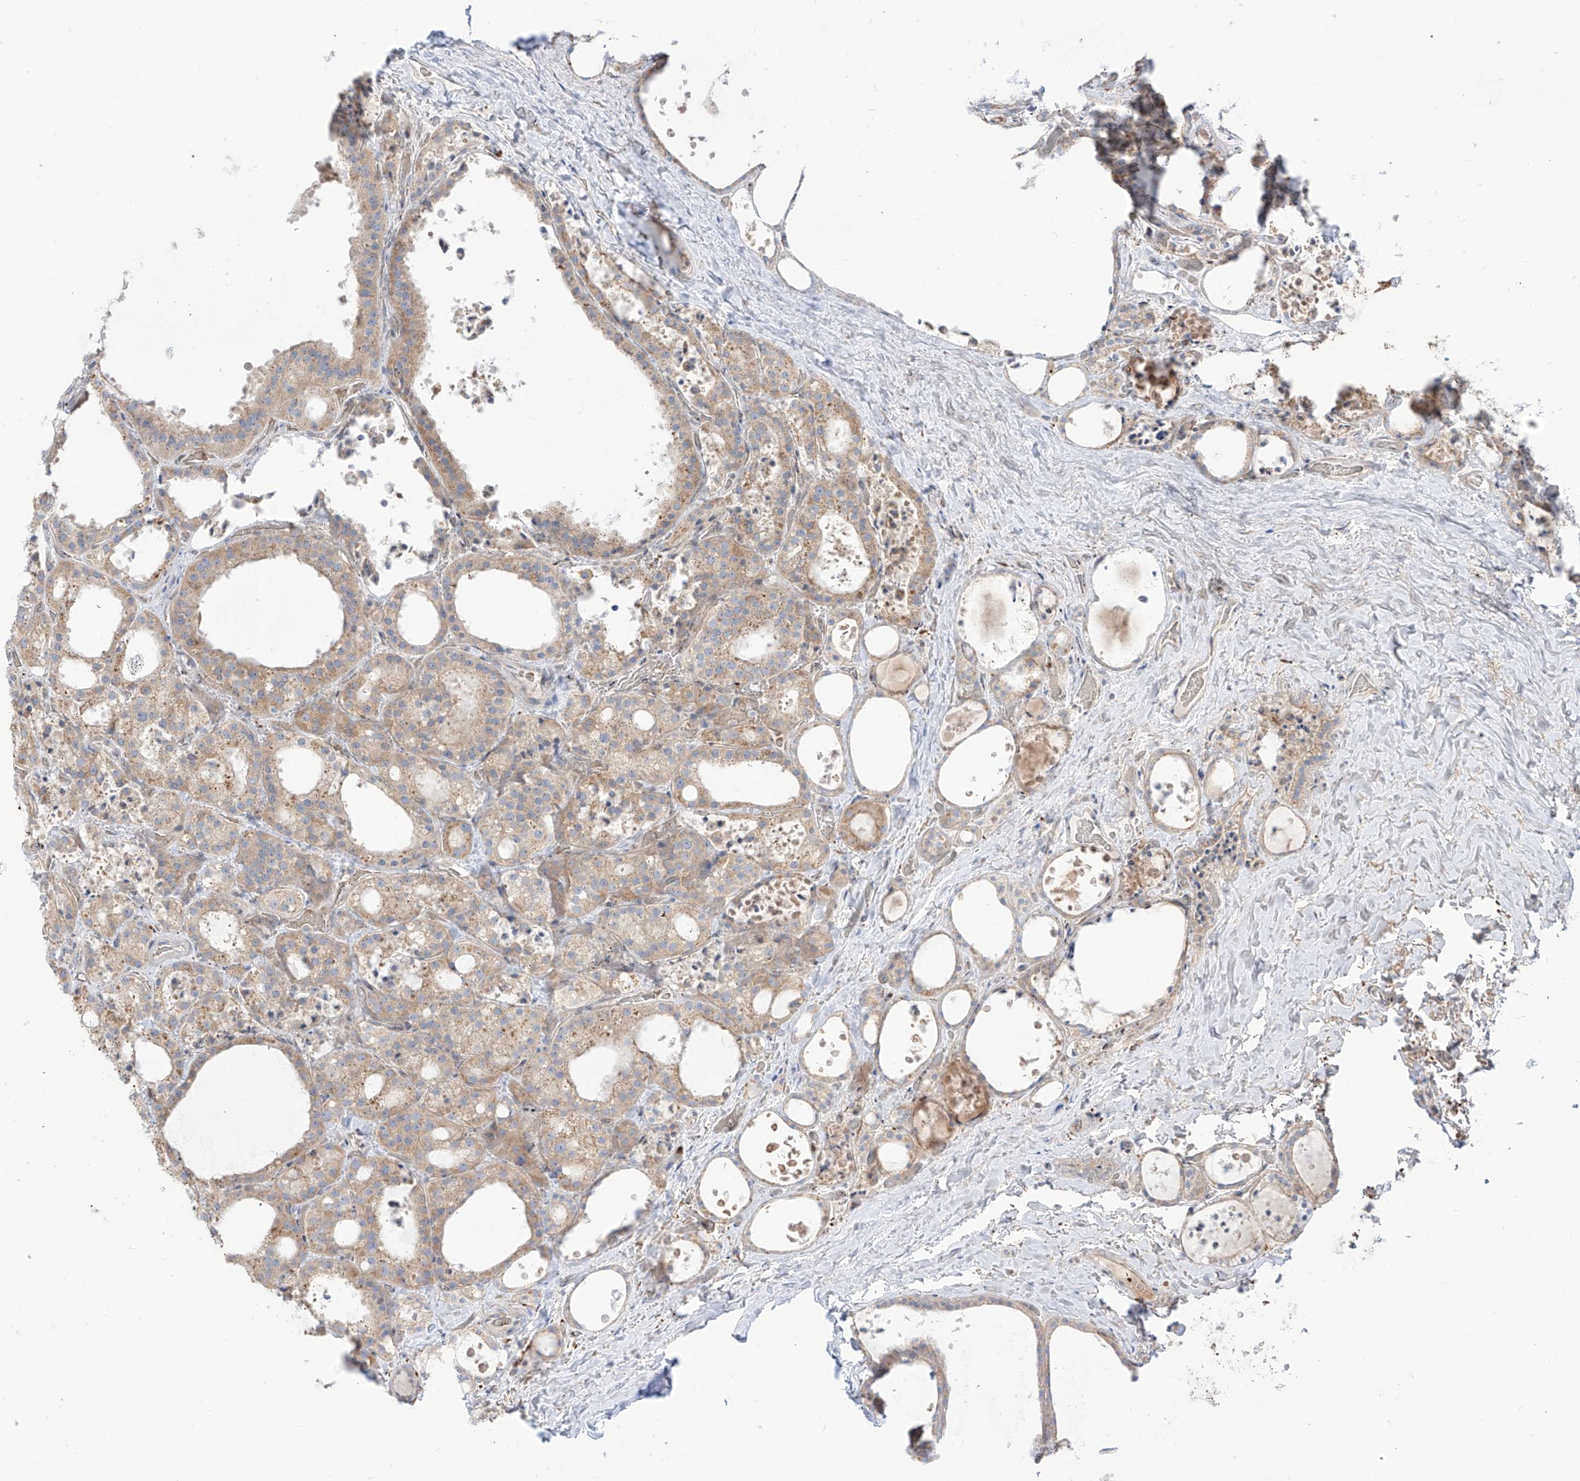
{"staining": {"intensity": "weak", "quantity": ">75%", "location": "cytoplasmic/membranous"}, "tissue": "thyroid cancer", "cell_type": "Tumor cells", "image_type": "cancer", "snomed": [{"axis": "morphology", "description": "Papillary adenocarcinoma, NOS"}, {"axis": "topography", "description": "Thyroid gland"}], "caption": "Weak cytoplasmic/membranous positivity is appreciated in about >75% of tumor cells in papillary adenocarcinoma (thyroid).", "gene": "ARHGEF40", "patient": {"sex": "male", "age": 77}}